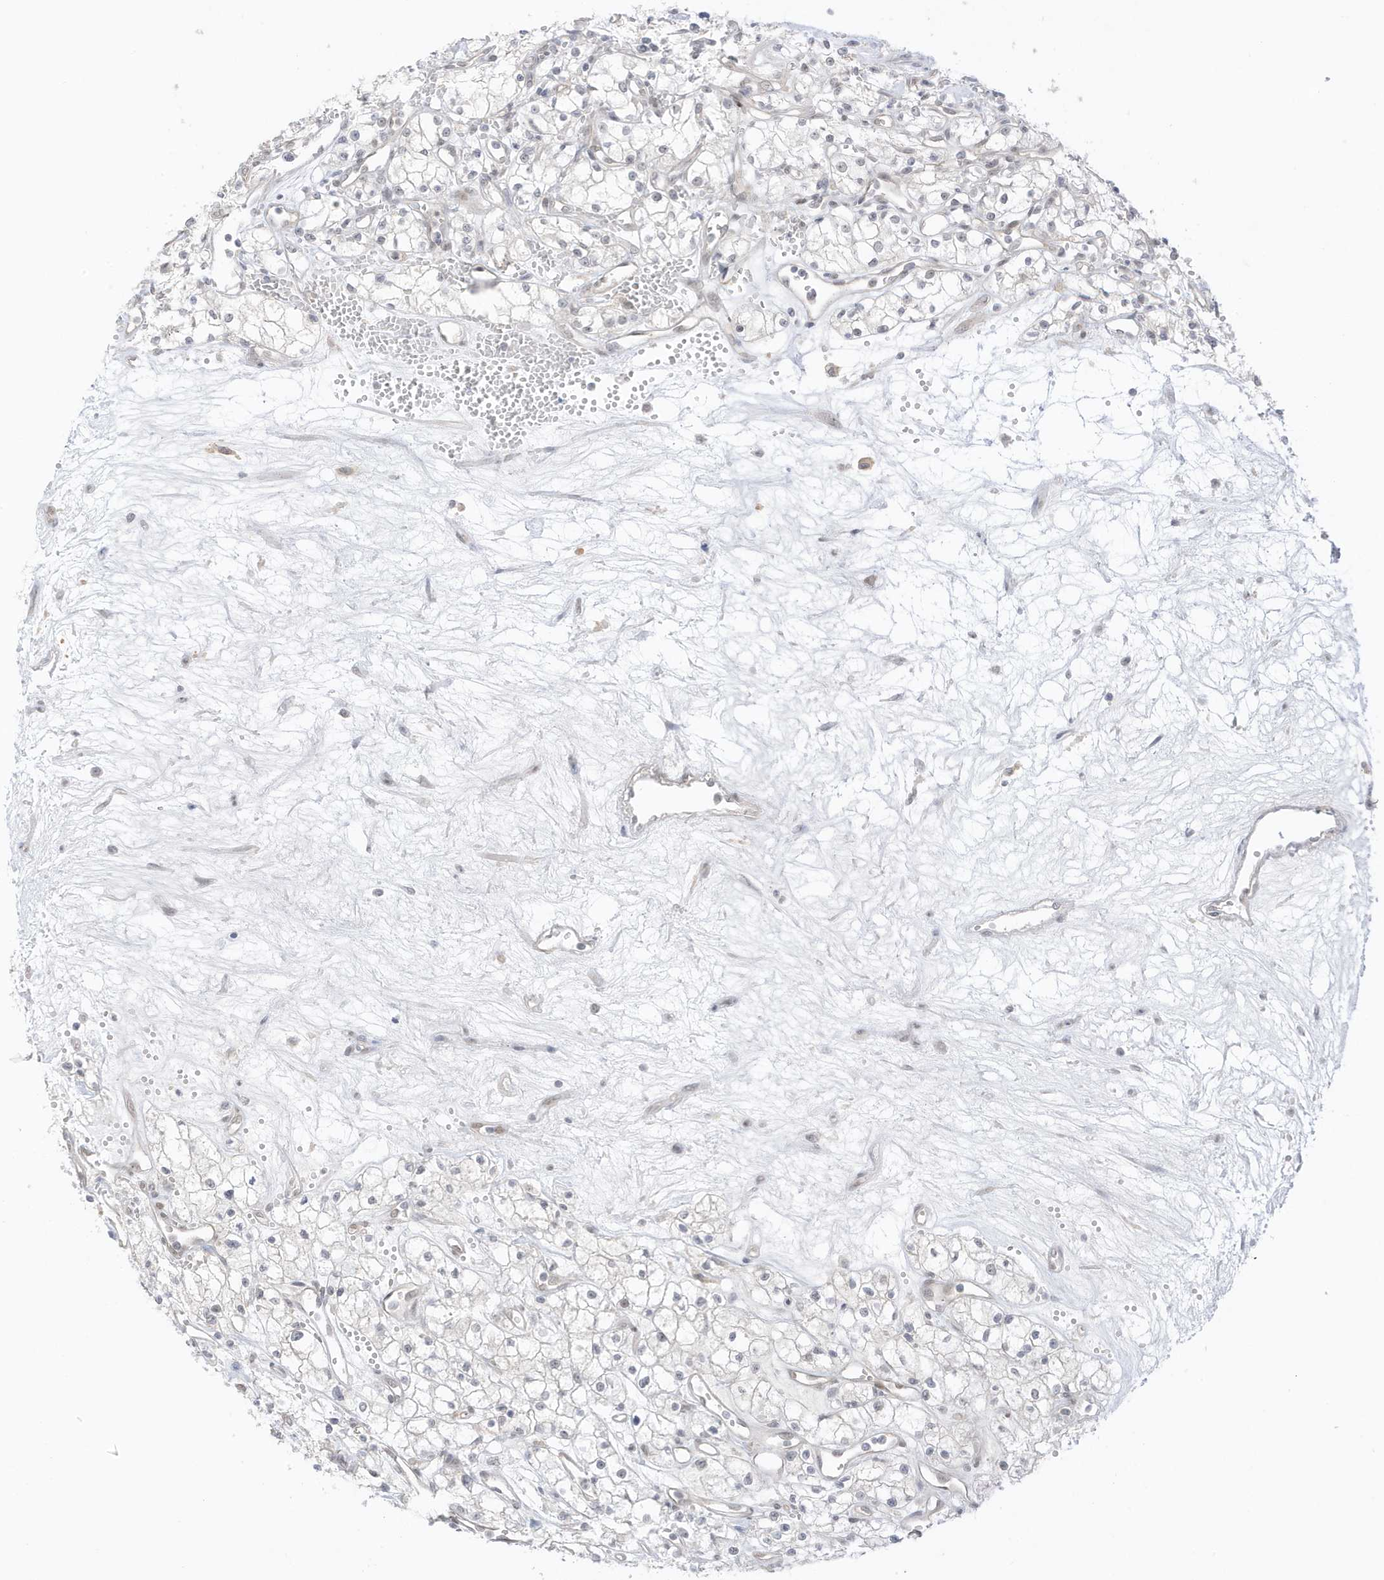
{"staining": {"intensity": "negative", "quantity": "none", "location": "none"}, "tissue": "renal cancer", "cell_type": "Tumor cells", "image_type": "cancer", "snomed": [{"axis": "morphology", "description": "Adenocarcinoma, NOS"}, {"axis": "topography", "description": "Kidney"}], "caption": "Protein analysis of renal cancer shows no significant positivity in tumor cells.", "gene": "MSL3", "patient": {"sex": "male", "age": 59}}